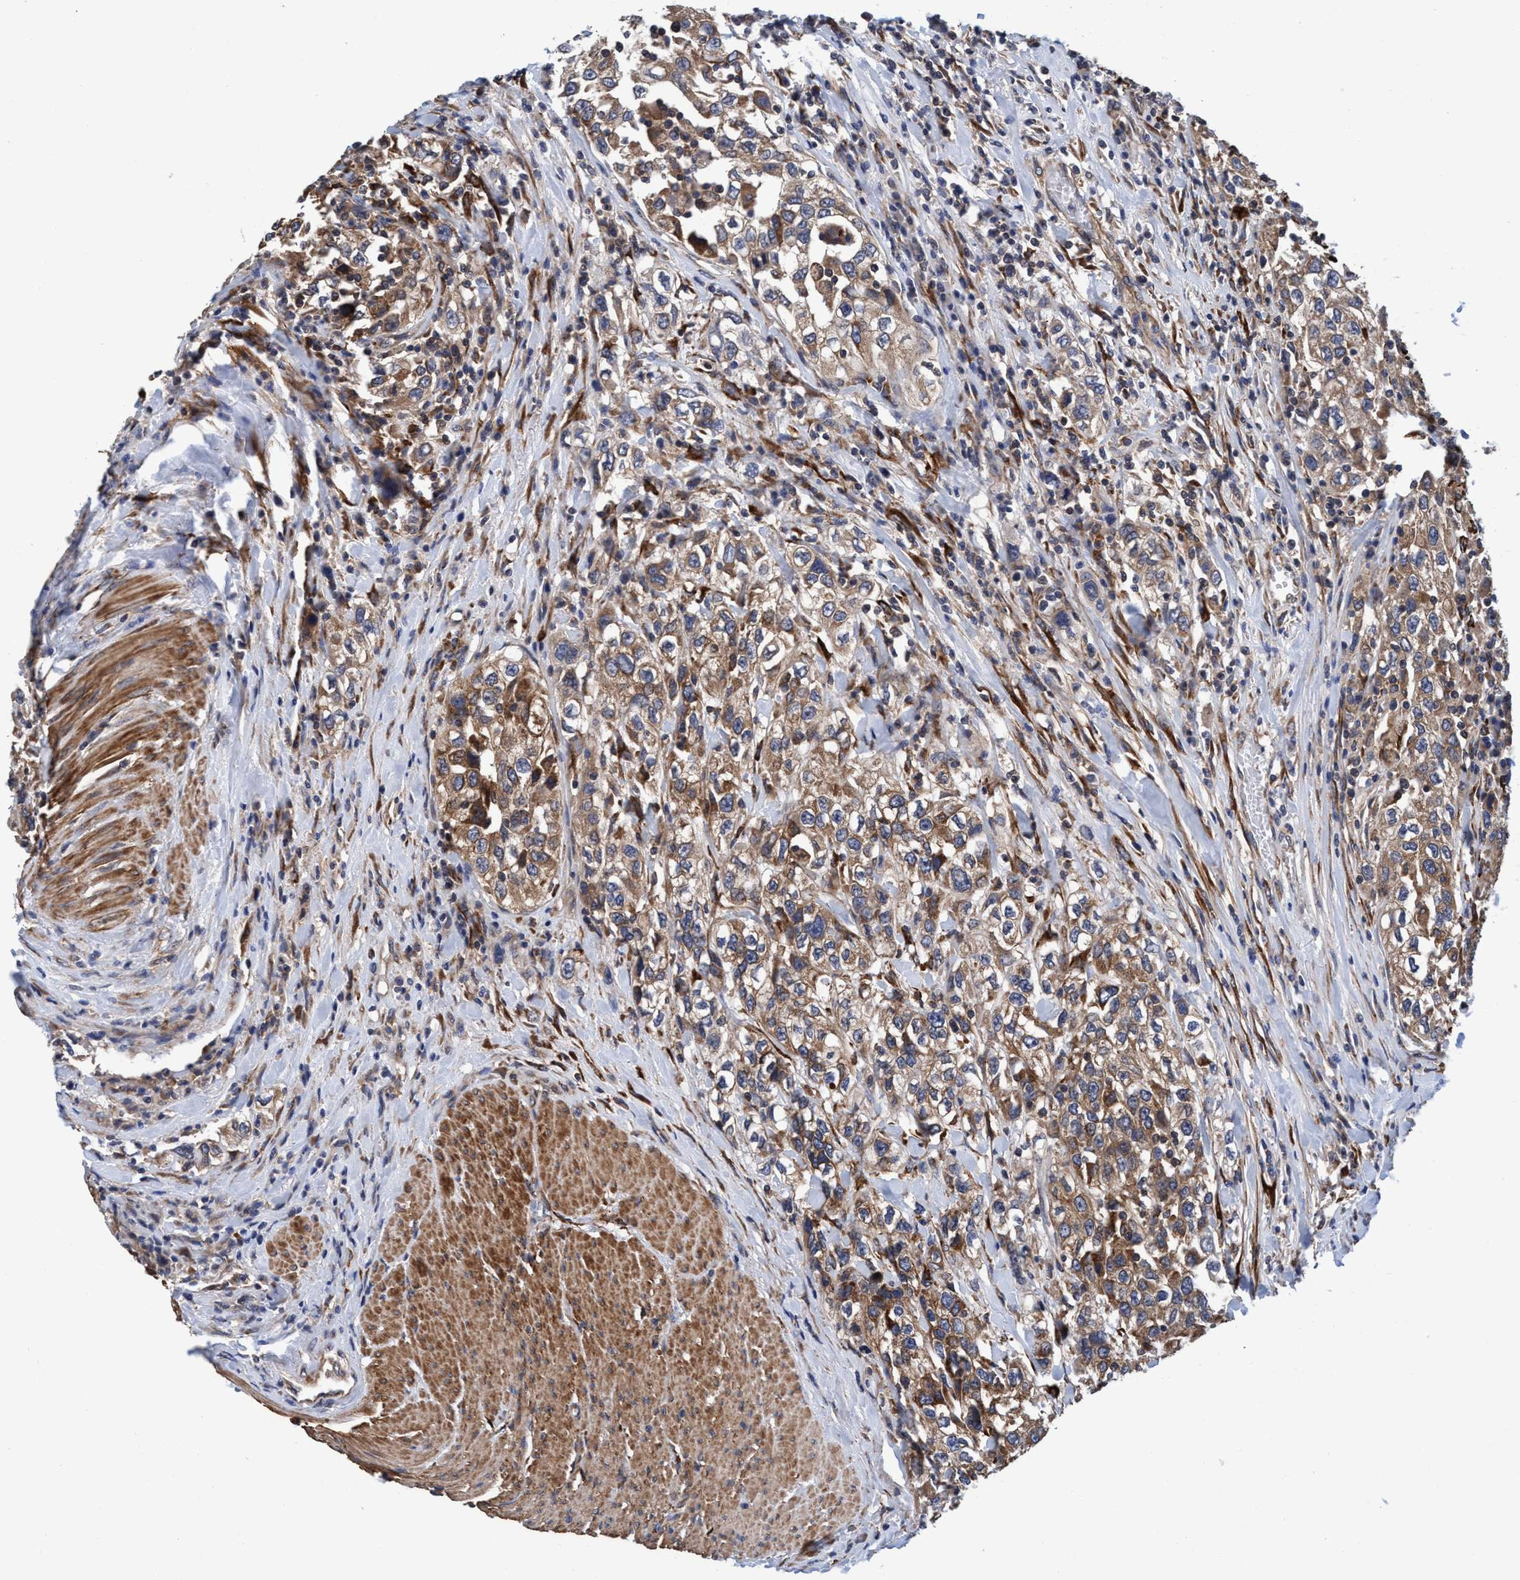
{"staining": {"intensity": "moderate", "quantity": ">75%", "location": "cytoplasmic/membranous"}, "tissue": "urothelial cancer", "cell_type": "Tumor cells", "image_type": "cancer", "snomed": [{"axis": "morphology", "description": "Urothelial carcinoma, High grade"}, {"axis": "topography", "description": "Urinary bladder"}], "caption": "A brown stain labels moderate cytoplasmic/membranous expression of a protein in human urothelial cancer tumor cells.", "gene": "CALCOCO2", "patient": {"sex": "female", "age": 80}}